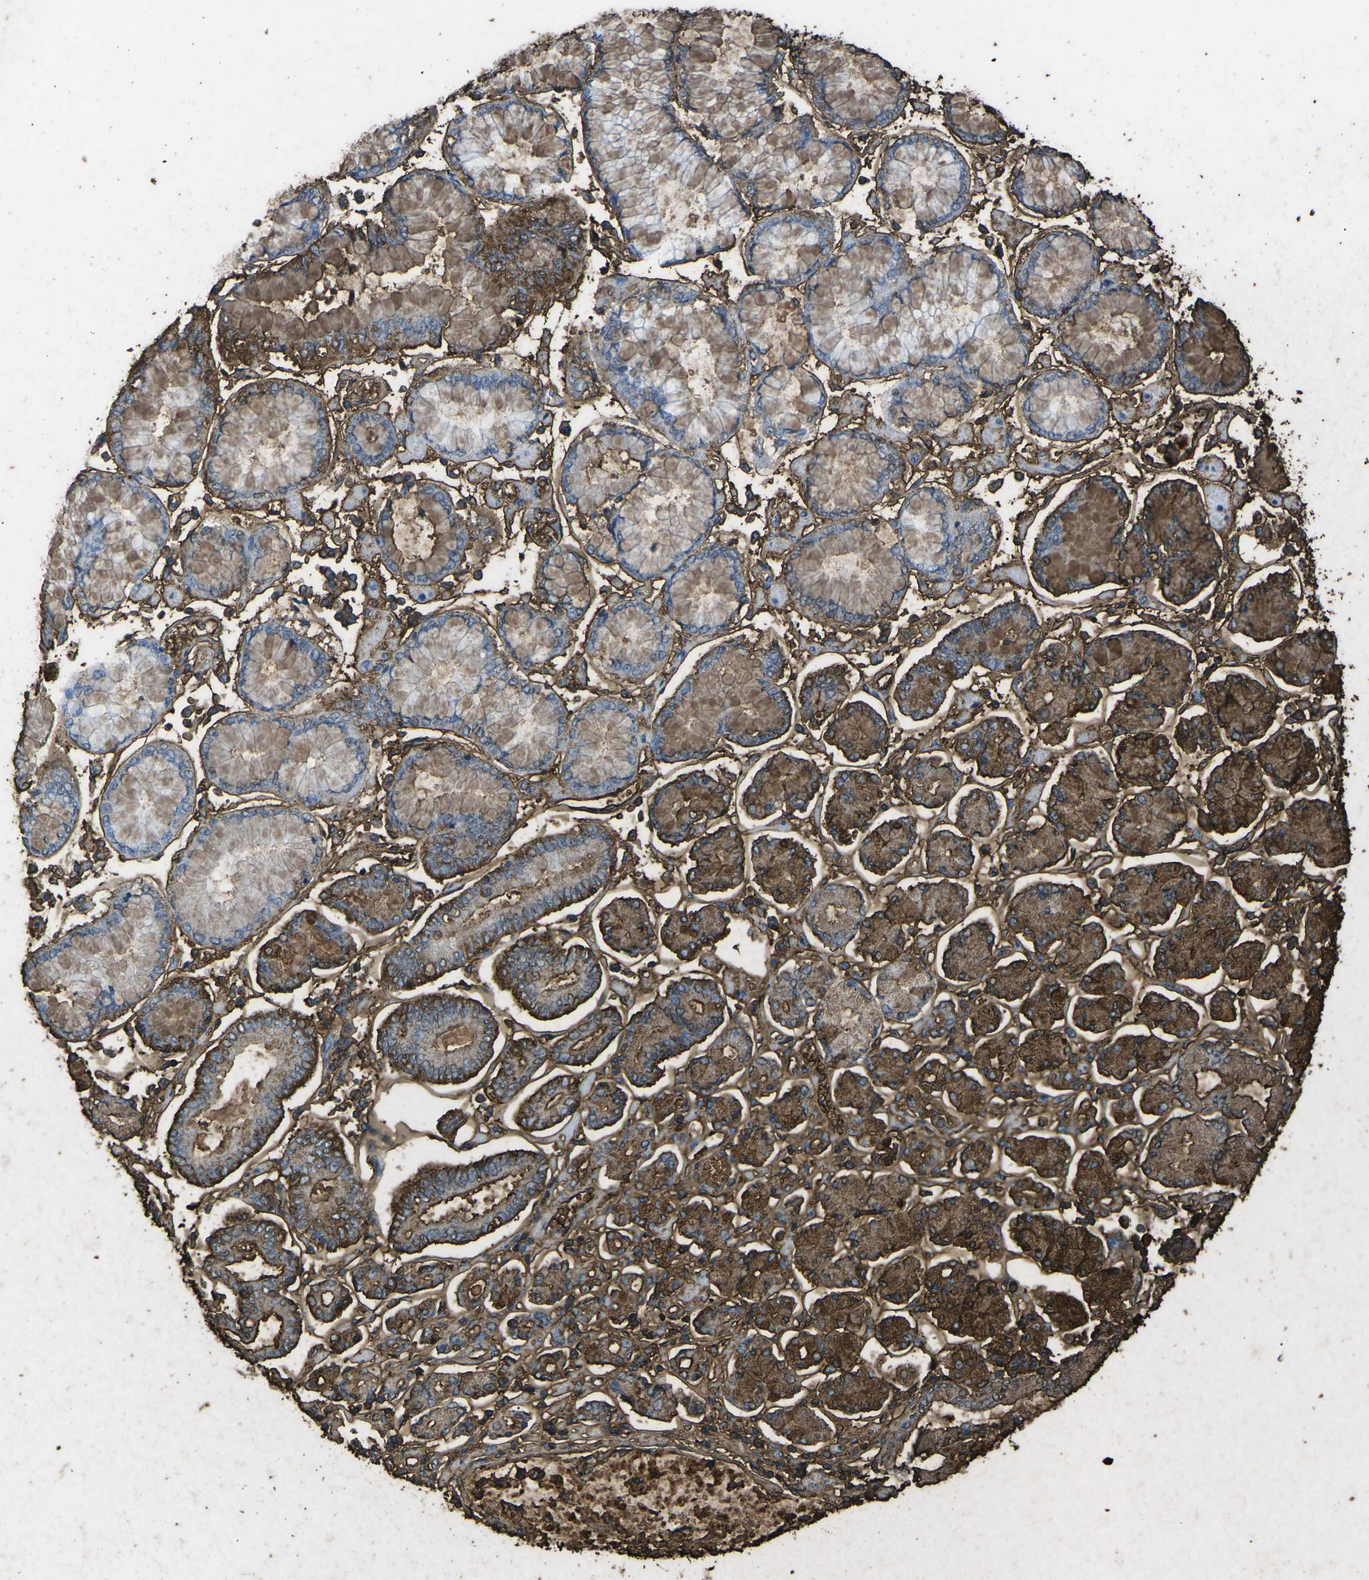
{"staining": {"intensity": "strong", "quantity": "25%-75%", "location": "cytoplasmic/membranous"}, "tissue": "stomach cancer", "cell_type": "Tumor cells", "image_type": "cancer", "snomed": [{"axis": "morphology", "description": "Adenocarcinoma, NOS"}, {"axis": "topography", "description": "Stomach"}], "caption": "Stomach cancer stained with a protein marker exhibits strong staining in tumor cells.", "gene": "CTAGE1", "patient": {"sex": "male", "age": 76}}